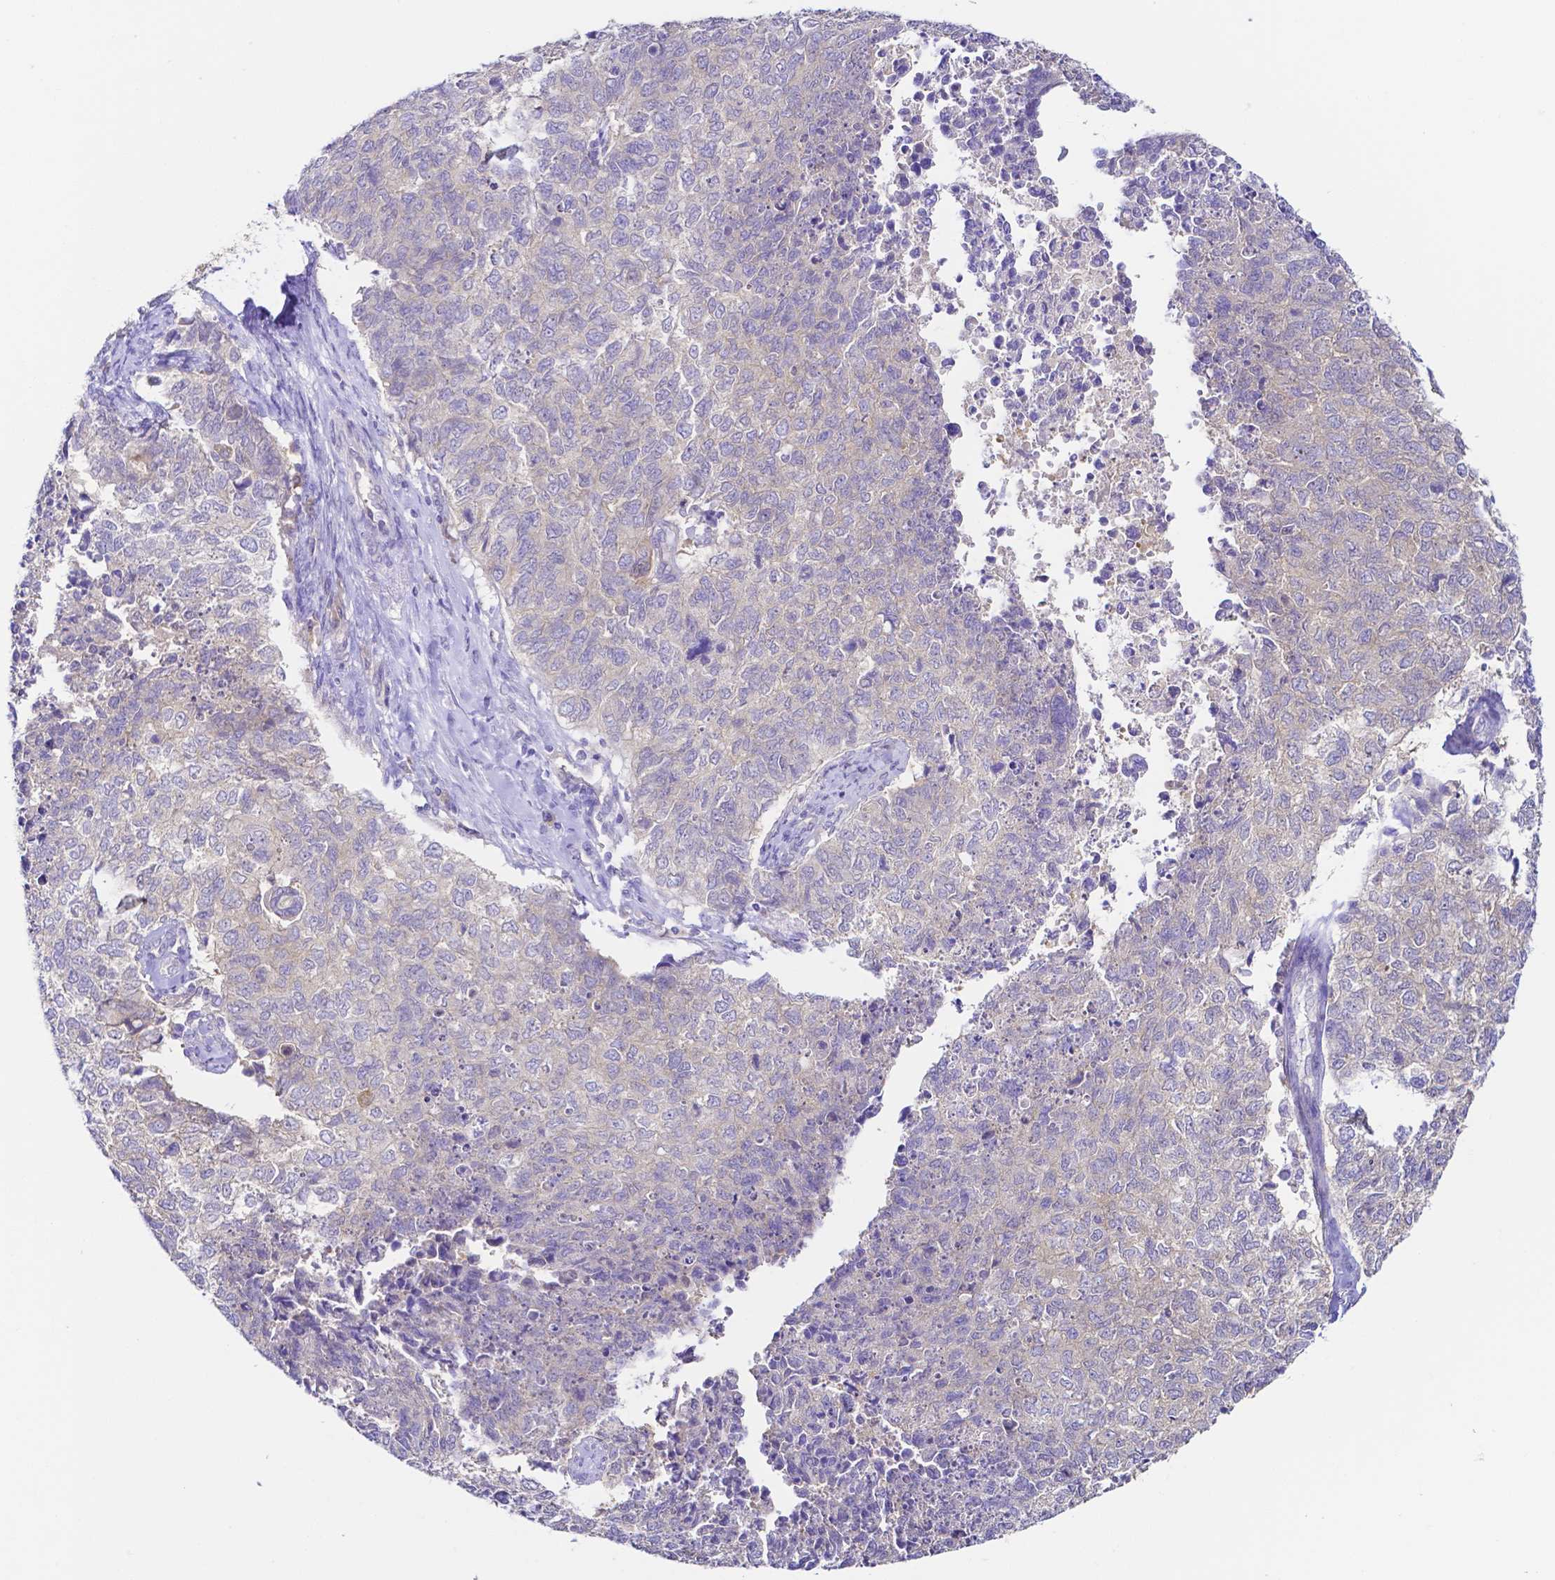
{"staining": {"intensity": "negative", "quantity": "none", "location": "none"}, "tissue": "cervical cancer", "cell_type": "Tumor cells", "image_type": "cancer", "snomed": [{"axis": "morphology", "description": "Adenocarcinoma, NOS"}, {"axis": "topography", "description": "Cervix"}], "caption": "Cervical cancer stained for a protein using IHC exhibits no staining tumor cells.", "gene": "PKP3", "patient": {"sex": "female", "age": 63}}